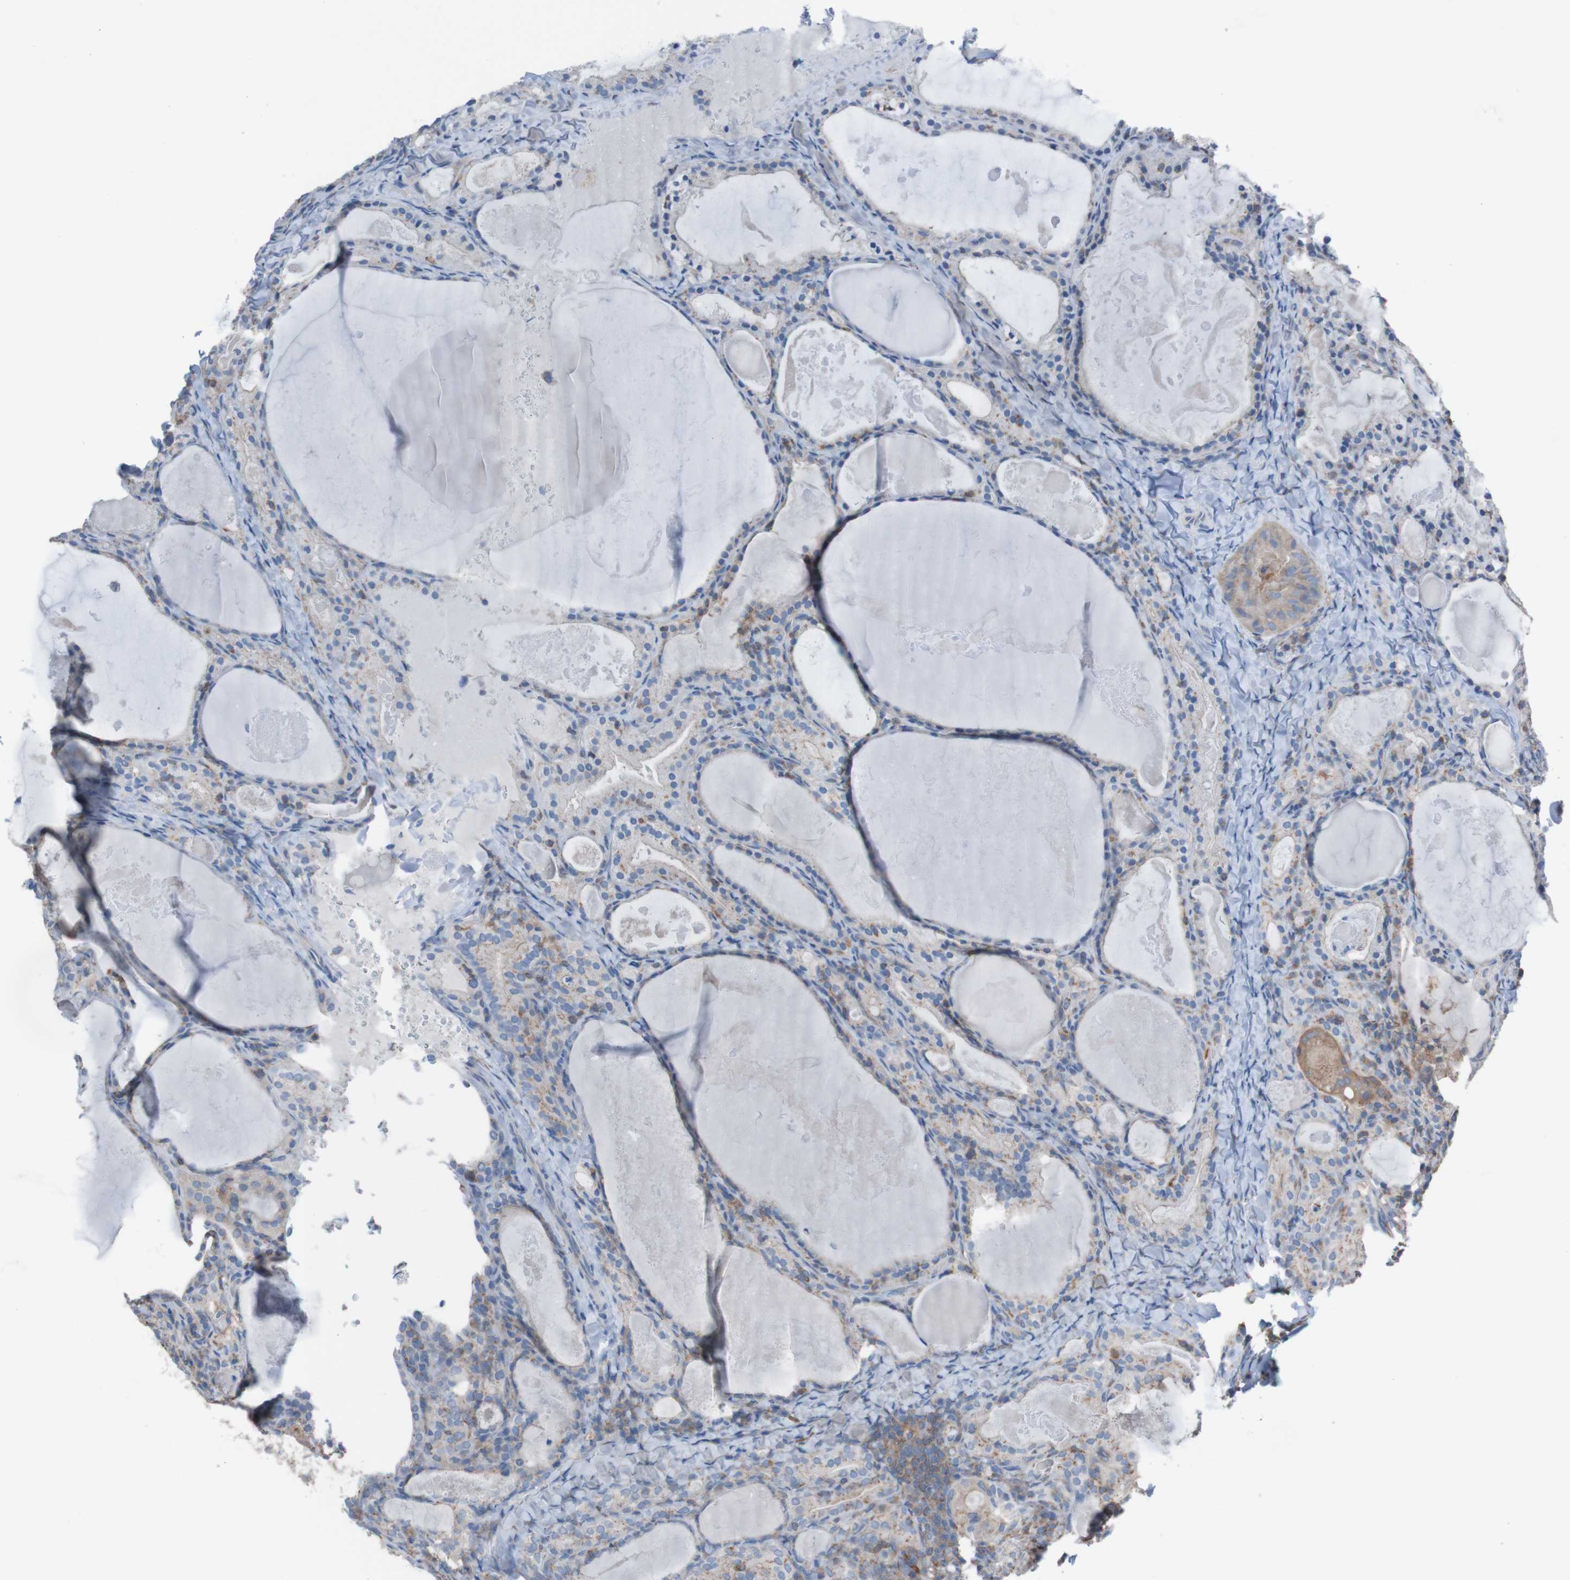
{"staining": {"intensity": "moderate", "quantity": ">75%", "location": "cytoplasmic/membranous"}, "tissue": "thyroid cancer", "cell_type": "Tumor cells", "image_type": "cancer", "snomed": [{"axis": "morphology", "description": "Papillary adenocarcinoma, NOS"}, {"axis": "topography", "description": "Thyroid gland"}], "caption": "Approximately >75% of tumor cells in human thyroid cancer (papillary adenocarcinoma) show moderate cytoplasmic/membranous protein staining as visualized by brown immunohistochemical staining.", "gene": "MINAR1", "patient": {"sex": "female", "age": 42}}